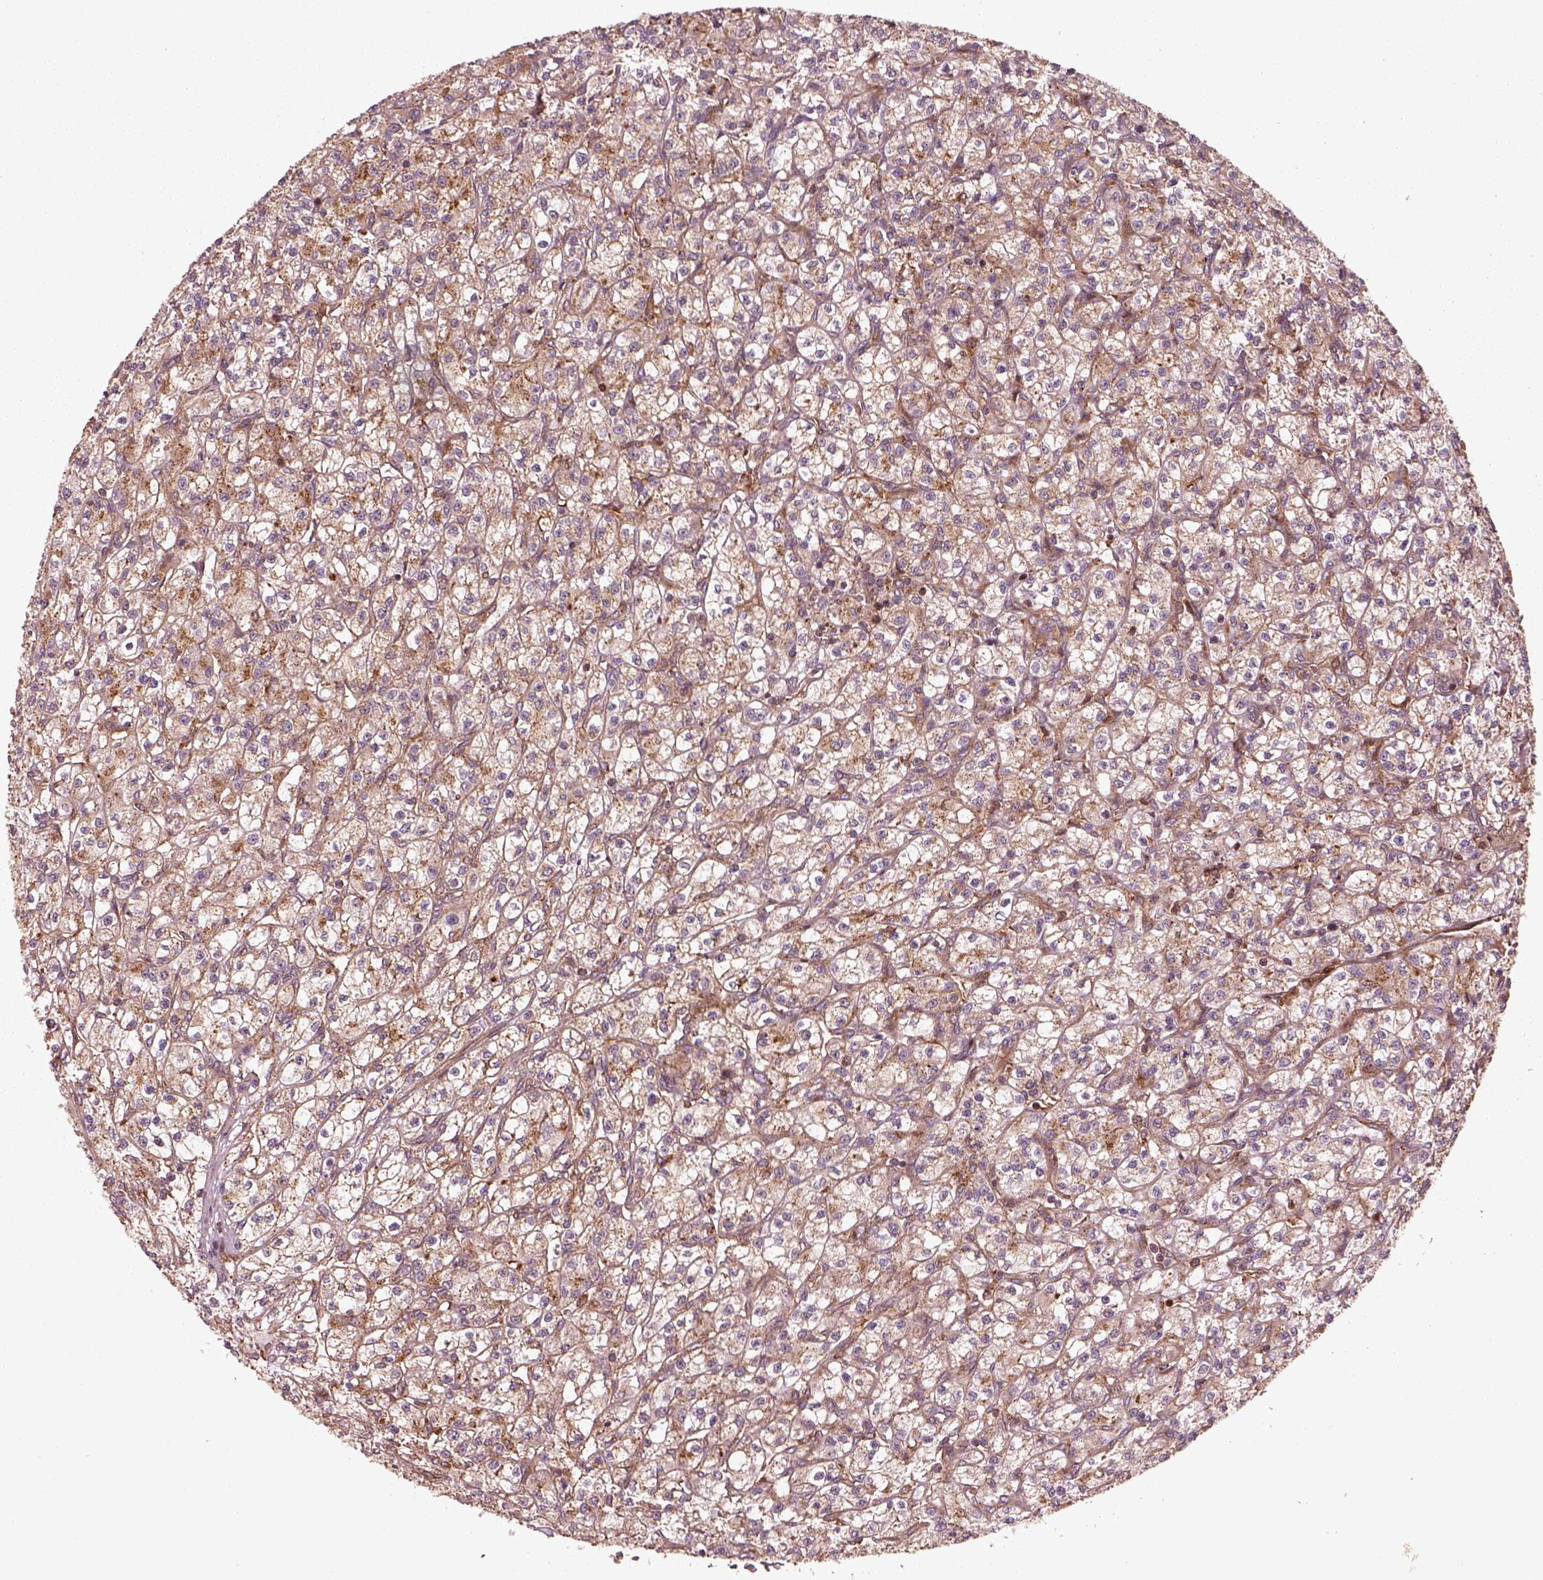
{"staining": {"intensity": "moderate", "quantity": "25%-75%", "location": "cytoplasmic/membranous"}, "tissue": "renal cancer", "cell_type": "Tumor cells", "image_type": "cancer", "snomed": [{"axis": "morphology", "description": "Adenocarcinoma, NOS"}, {"axis": "topography", "description": "Kidney"}], "caption": "Immunohistochemistry (DAB (3,3'-diaminobenzidine)) staining of human renal adenocarcinoma shows moderate cytoplasmic/membranous protein staining in about 25%-75% of tumor cells. The staining was performed using DAB (3,3'-diaminobenzidine), with brown indicating positive protein expression. Nuclei are stained blue with hematoxylin.", "gene": "WASHC2A", "patient": {"sex": "female", "age": 70}}